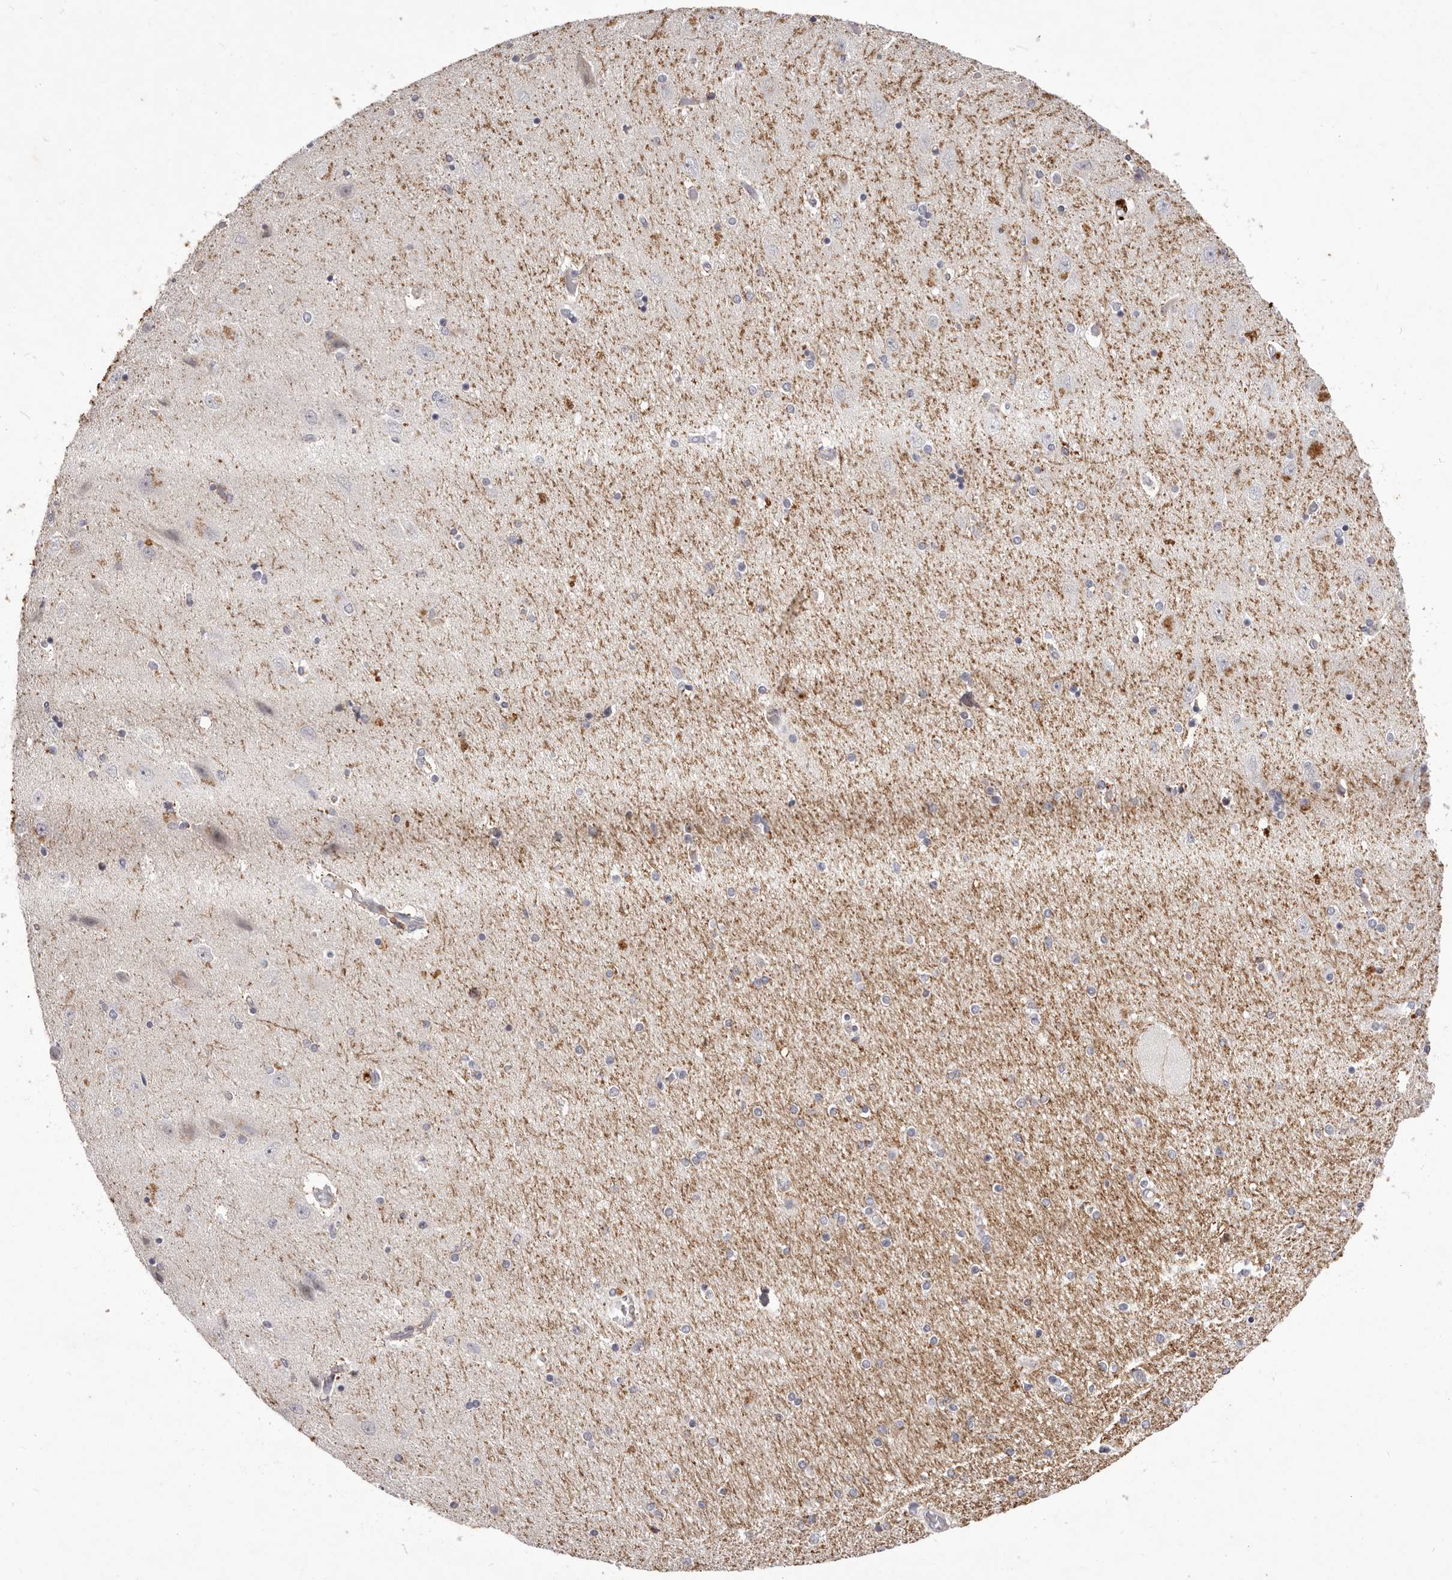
{"staining": {"intensity": "negative", "quantity": "none", "location": "none"}, "tissue": "hippocampus", "cell_type": "Glial cells", "image_type": "normal", "snomed": [{"axis": "morphology", "description": "Normal tissue, NOS"}, {"axis": "topography", "description": "Hippocampus"}], "caption": "Glial cells are negative for brown protein staining in normal hippocampus. (DAB IHC, high magnification).", "gene": "GARNL3", "patient": {"sex": "female", "age": 54}}